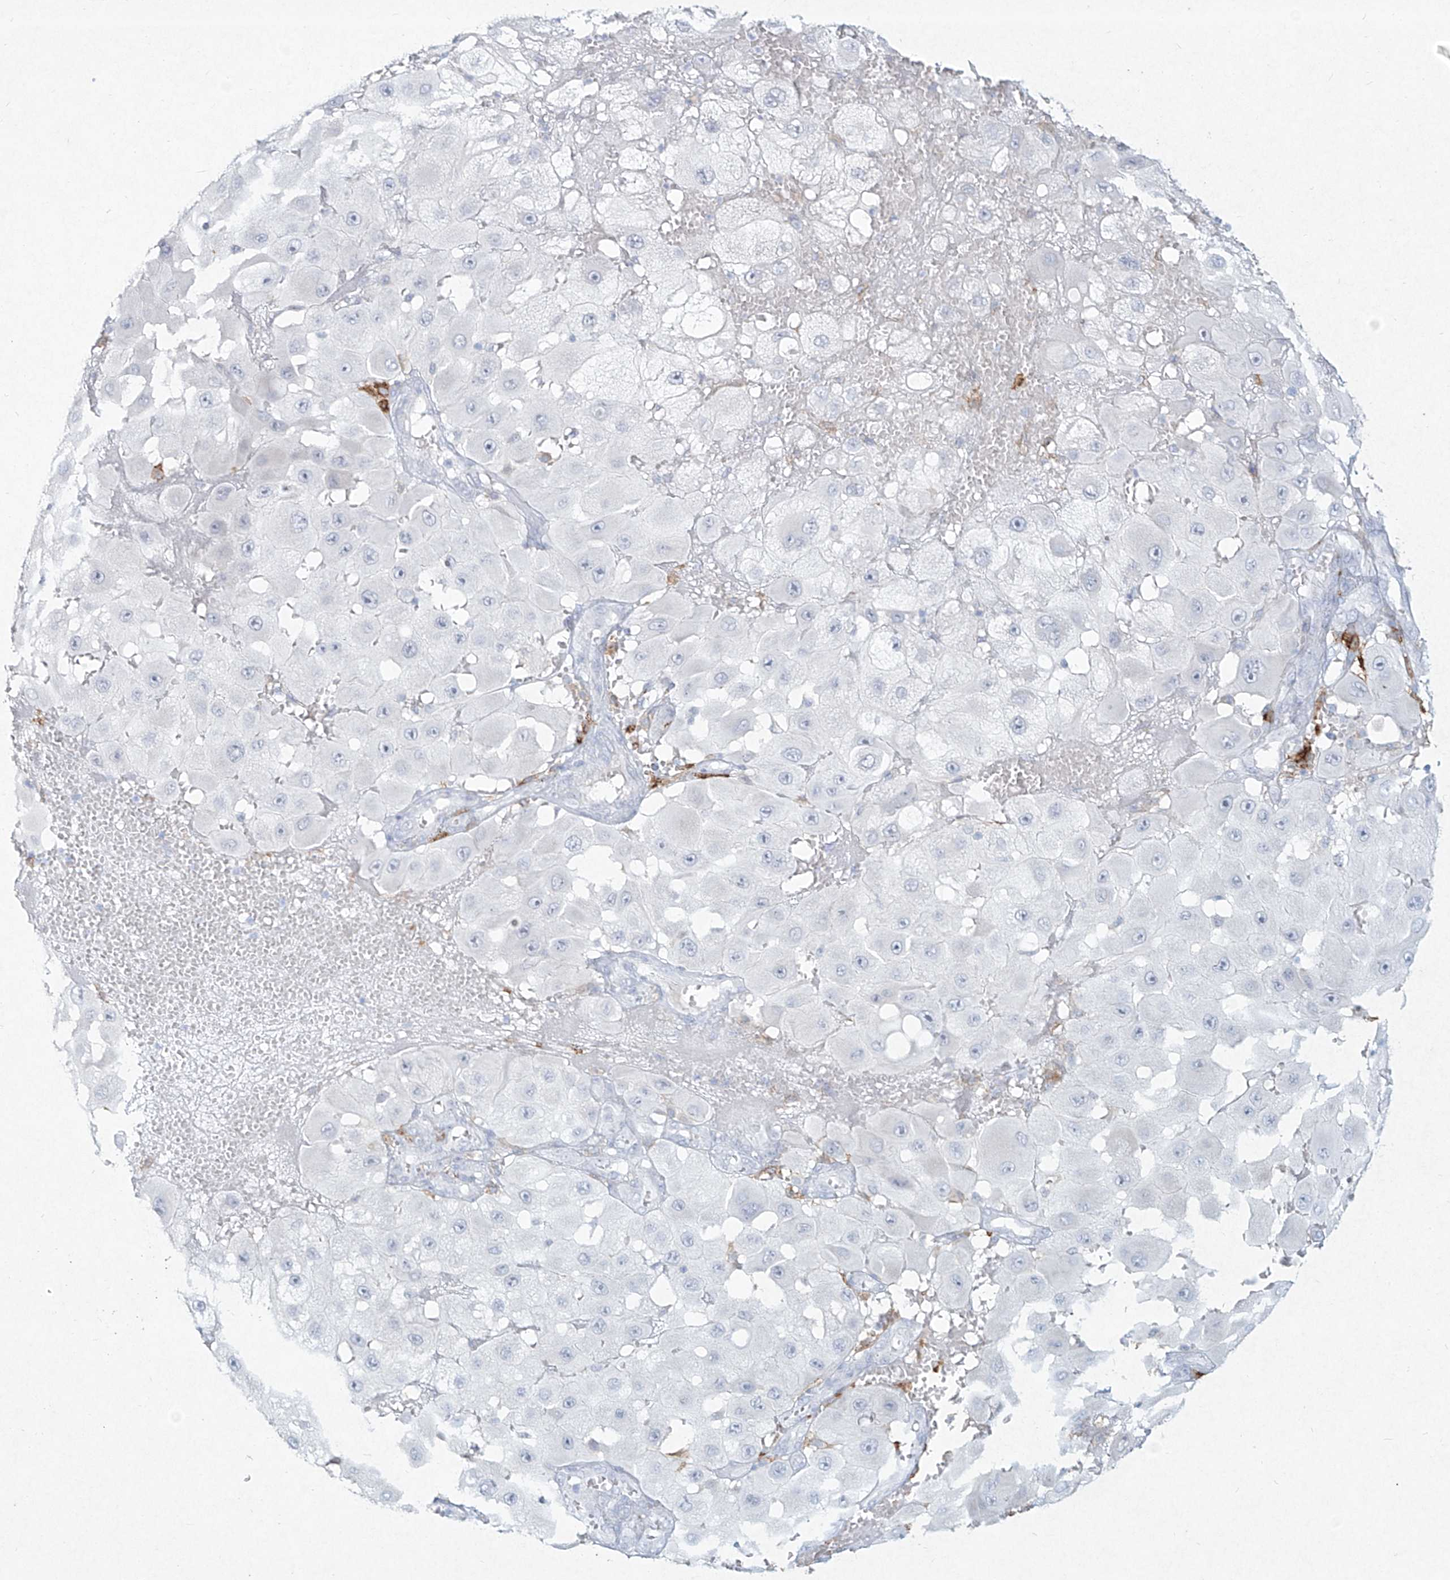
{"staining": {"intensity": "negative", "quantity": "none", "location": "none"}, "tissue": "melanoma", "cell_type": "Tumor cells", "image_type": "cancer", "snomed": [{"axis": "morphology", "description": "Malignant melanoma, NOS"}, {"axis": "topography", "description": "Skin"}], "caption": "This is a histopathology image of IHC staining of malignant melanoma, which shows no expression in tumor cells.", "gene": "CD209", "patient": {"sex": "female", "age": 81}}